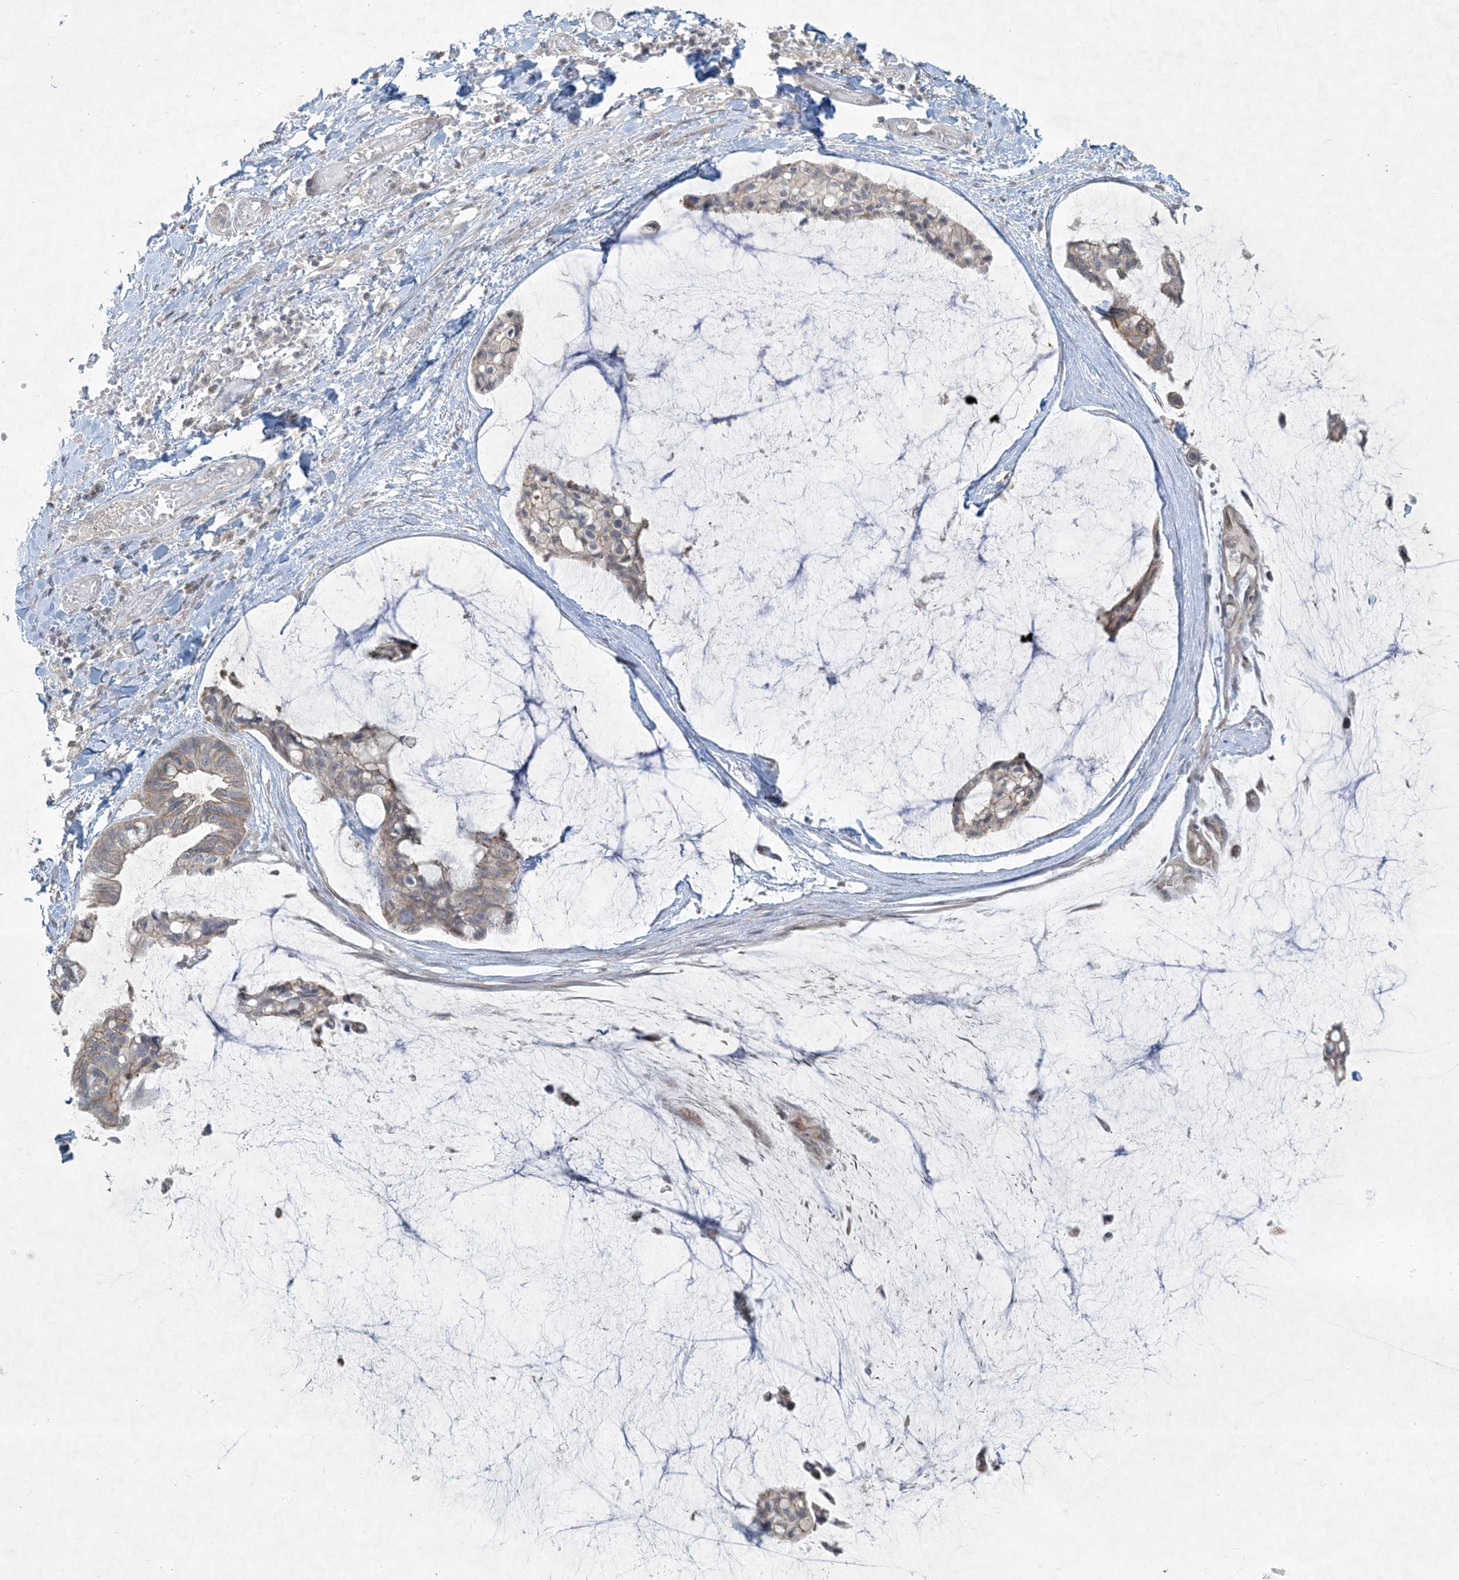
{"staining": {"intensity": "weak", "quantity": "25%-75%", "location": "cytoplasmic/membranous"}, "tissue": "ovarian cancer", "cell_type": "Tumor cells", "image_type": "cancer", "snomed": [{"axis": "morphology", "description": "Cystadenocarcinoma, mucinous, NOS"}, {"axis": "topography", "description": "Ovary"}], "caption": "Immunohistochemical staining of ovarian cancer (mucinous cystadenocarcinoma) shows low levels of weak cytoplasmic/membranous protein positivity in about 25%-75% of tumor cells.", "gene": "BCORL1", "patient": {"sex": "female", "age": 39}}